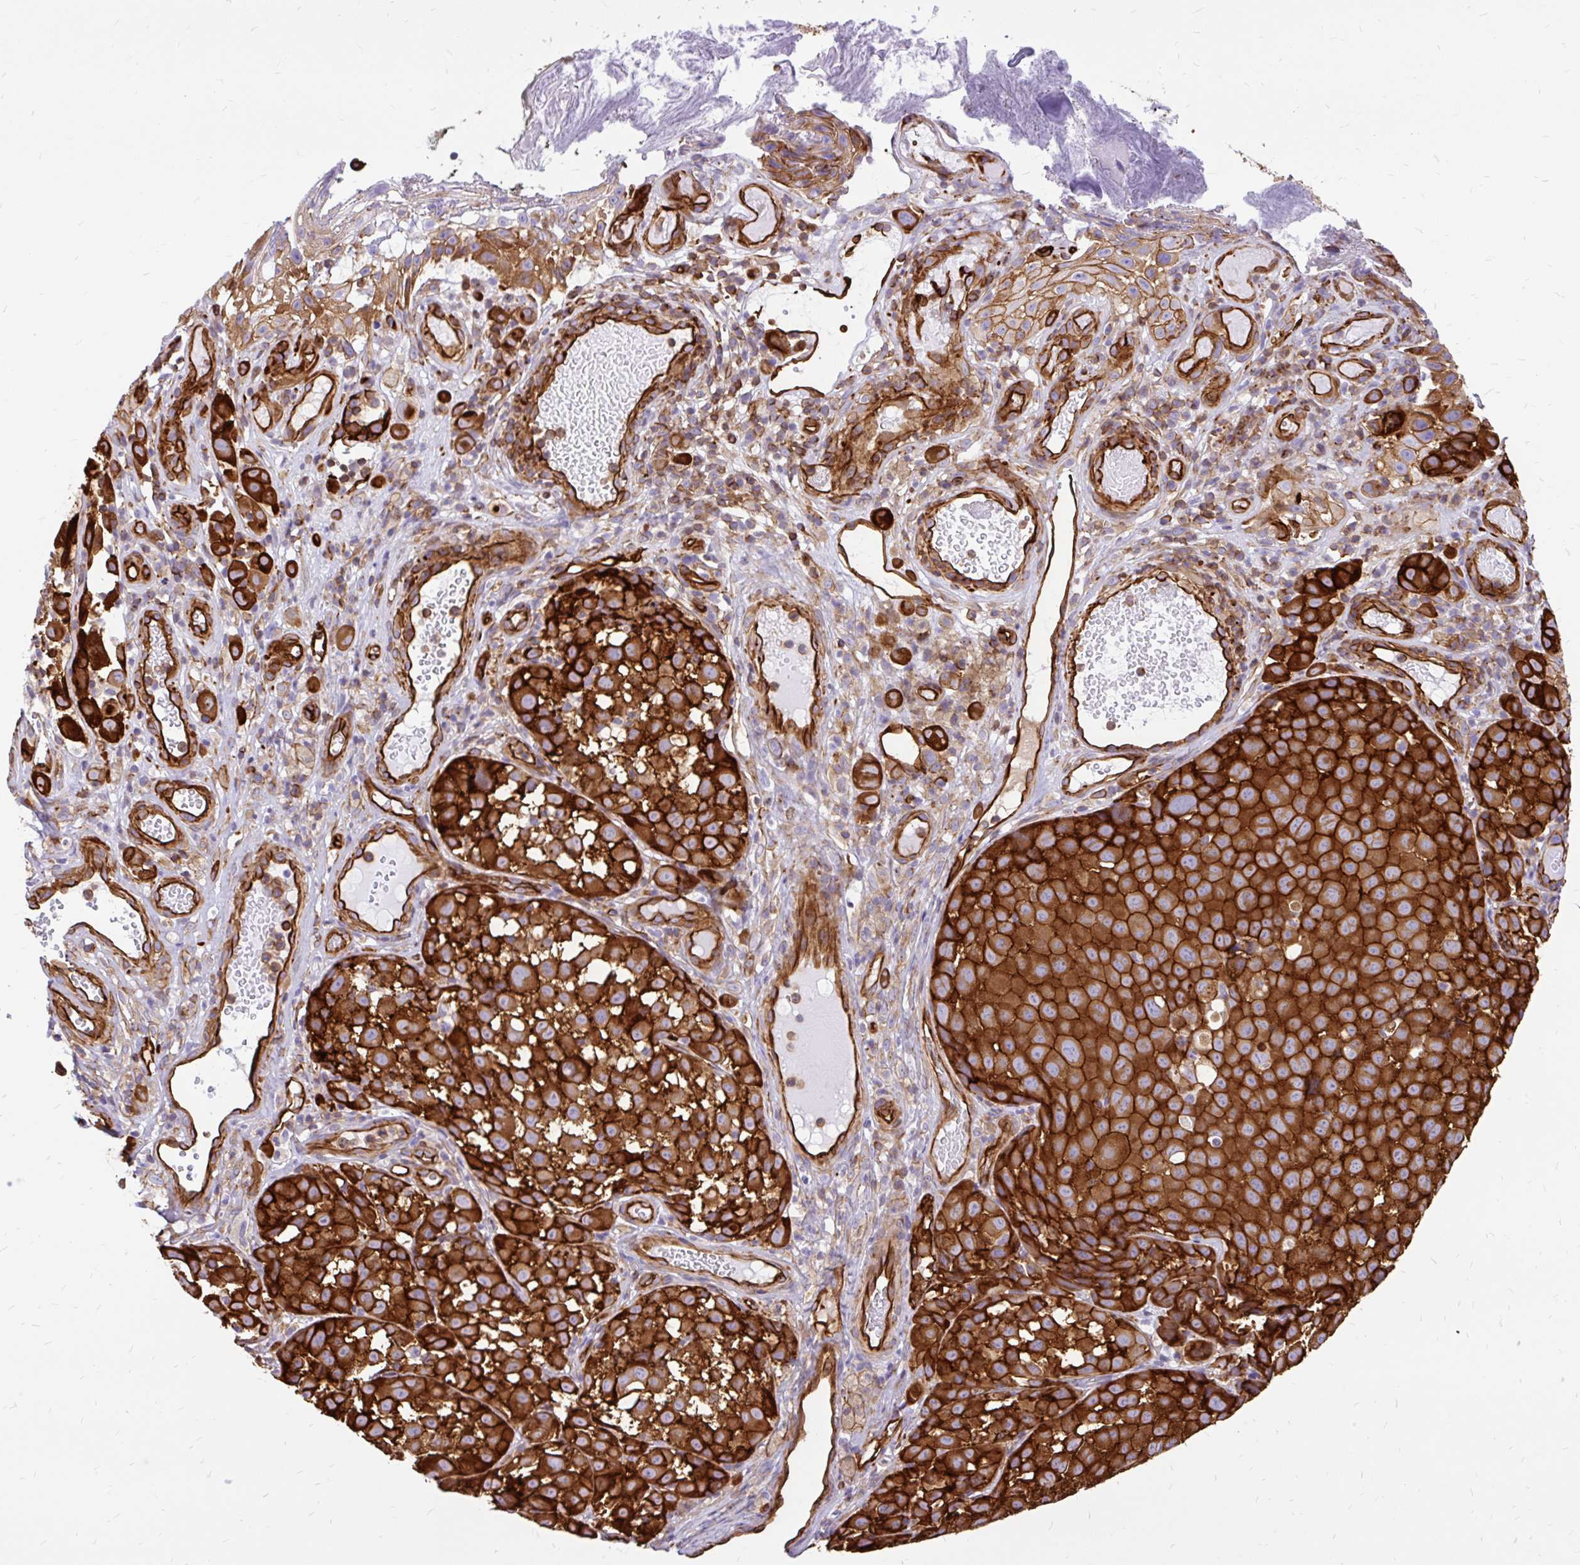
{"staining": {"intensity": "strong", "quantity": ">75%", "location": "cytoplasmic/membranous"}, "tissue": "melanoma", "cell_type": "Tumor cells", "image_type": "cancer", "snomed": [{"axis": "morphology", "description": "Malignant melanoma, NOS"}, {"axis": "topography", "description": "Skin"}], "caption": "The micrograph reveals immunohistochemical staining of melanoma. There is strong cytoplasmic/membranous positivity is seen in about >75% of tumor cells.", "gene": "MAP1LC3B", "patient": {"sex": "male", "age": 64}}